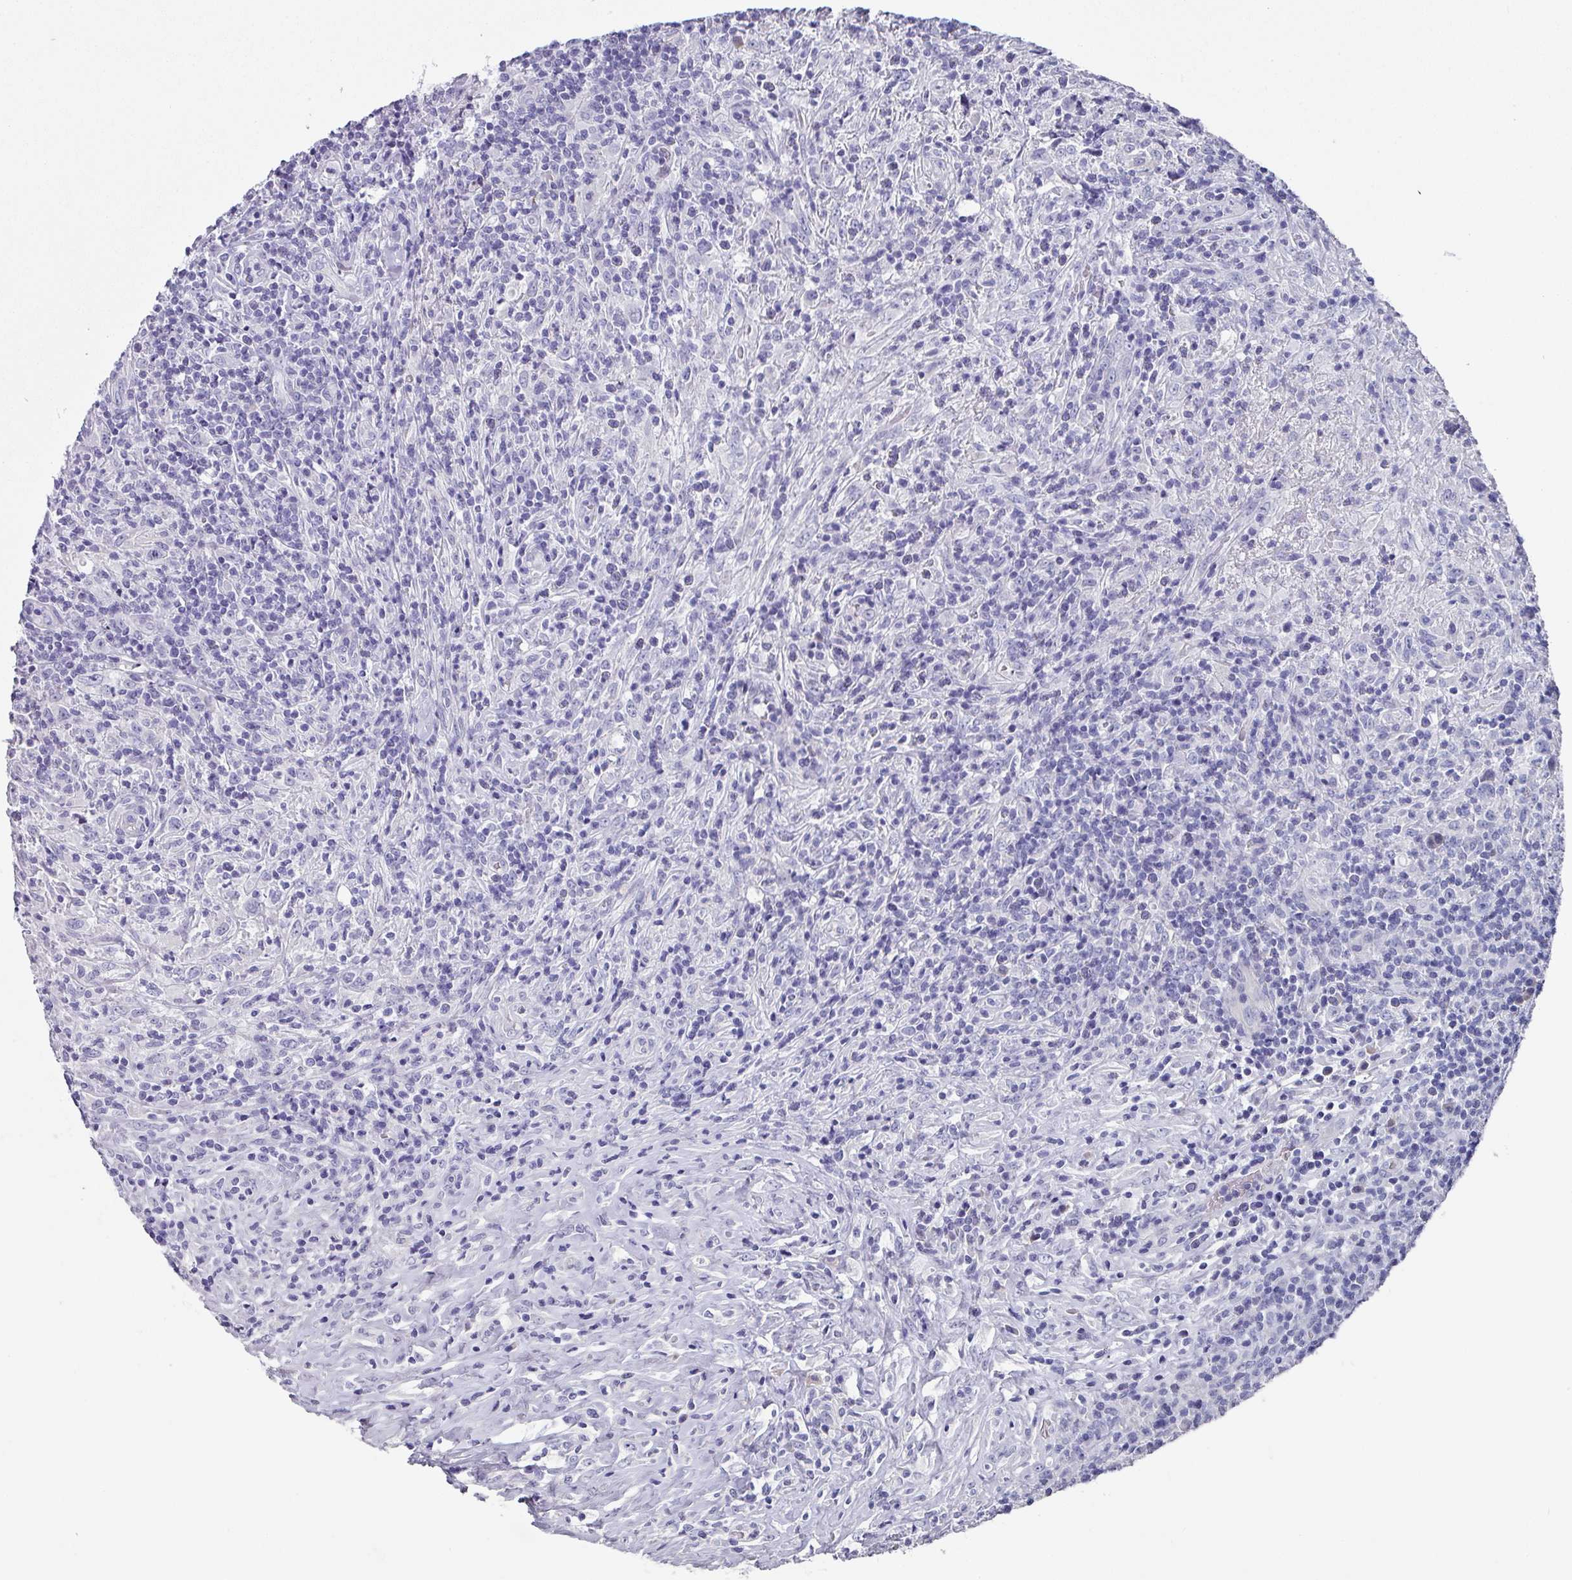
{"staining": {"intensity": "negative", "quantity": "none", "location": "none"}, "tissue": "lymphoma", "cell_type": "Tumor cells", "image_type": "cancer", "snomed": [{"axis": "morphology", "description": "Hodgkin's disease, NOS"}, {"axis": "topography", "description": "Lymph node"}], "caption": "Histopathology image shows no significant protein expression in tumor cells of lymphoma.", "gene": "DEFB115", "patient": {"sex": "female", "age": 18}}